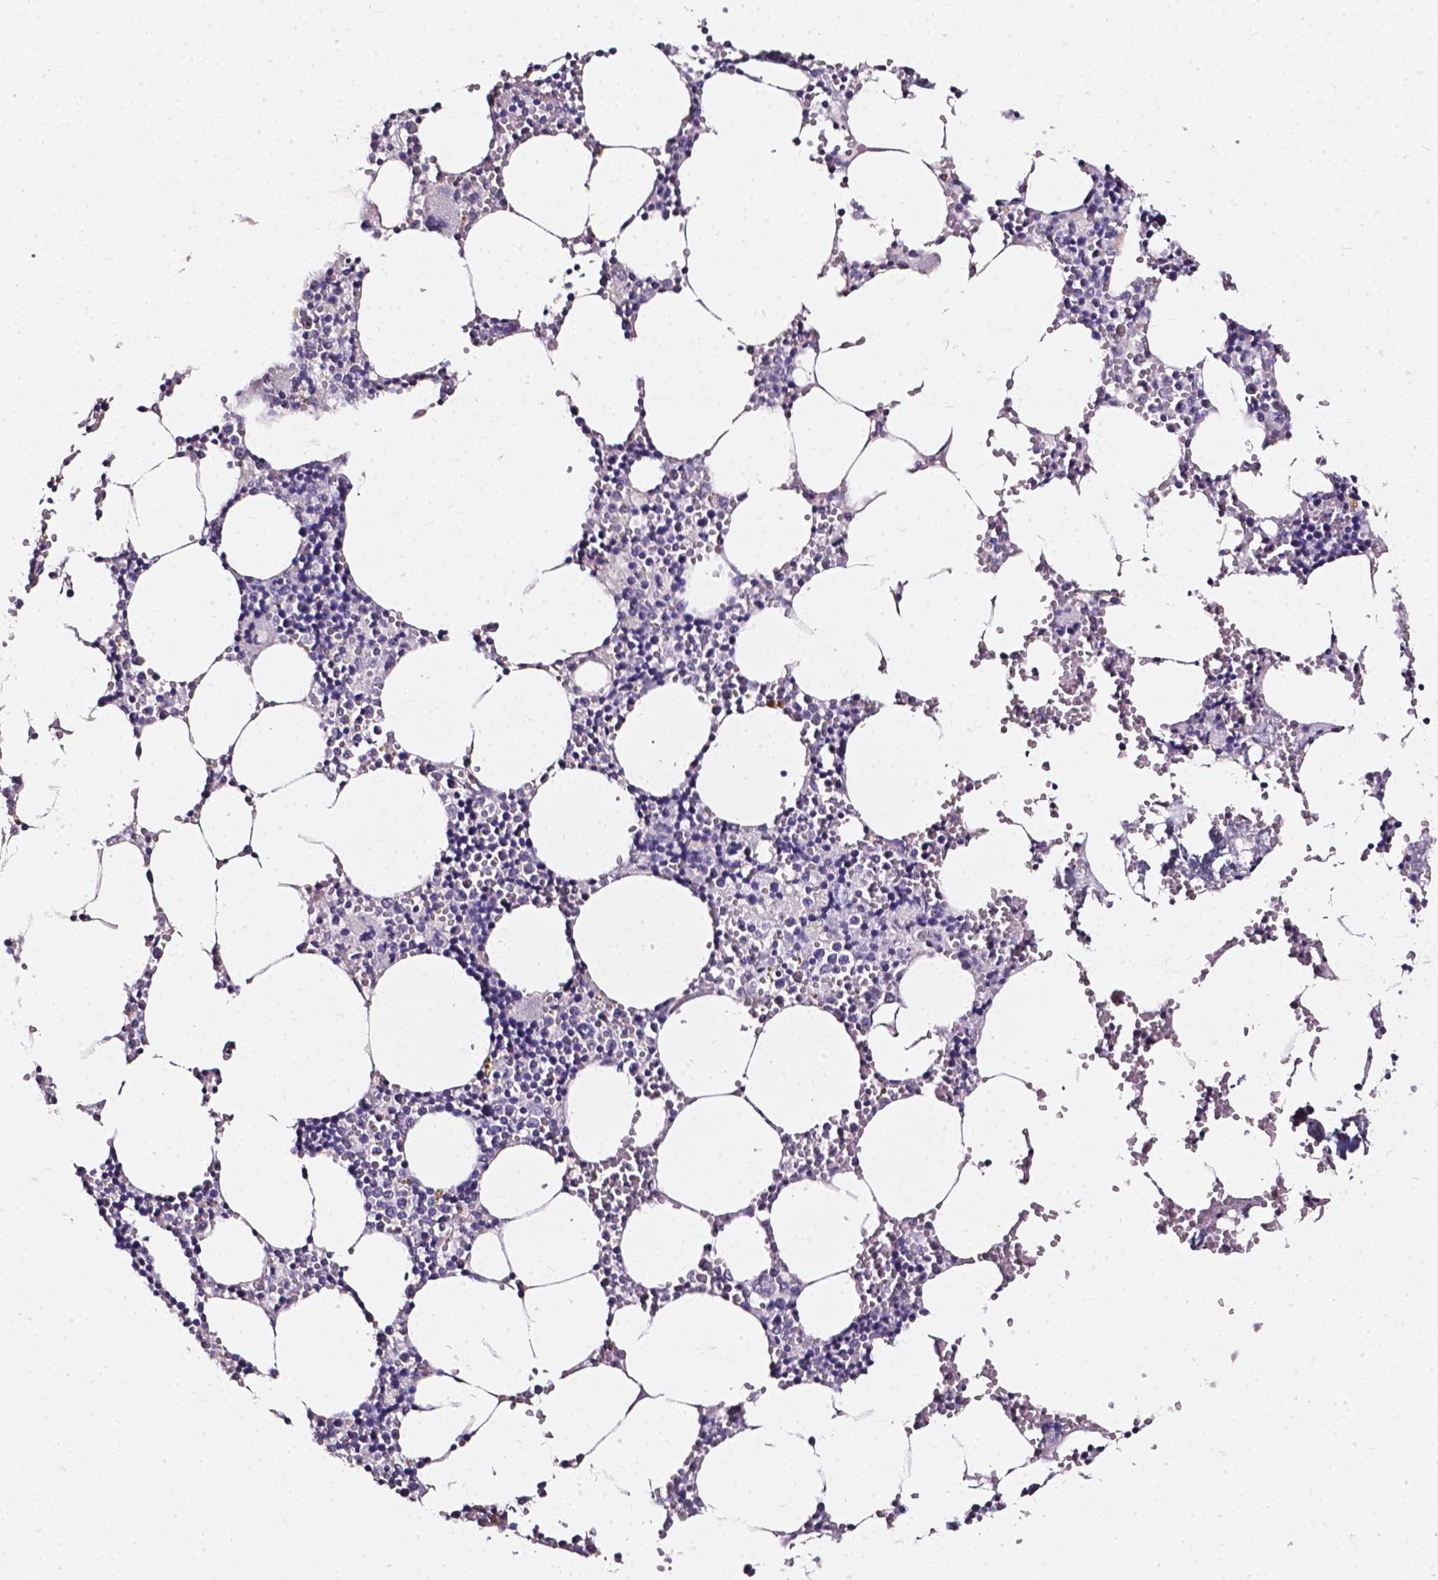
{"staining": {"intensity": "negative", "quantity": "none", "location": "none"}, "tissue": "bone marrow", "cell_type": "Hematopoietic cells", "image_type": "normal", "snomed": [{"axis": "morphology", "description": "Normal tissue, NOS"}, {"axis": "topography", "description": "Bone marrow"}], "caption": "Immunohistochemistry (IHC) of normal human bone marrow displays no expression in hematopoietic cells.", "gene": "AKR1B10", "patient": {"sex": "male", "age": 54}}